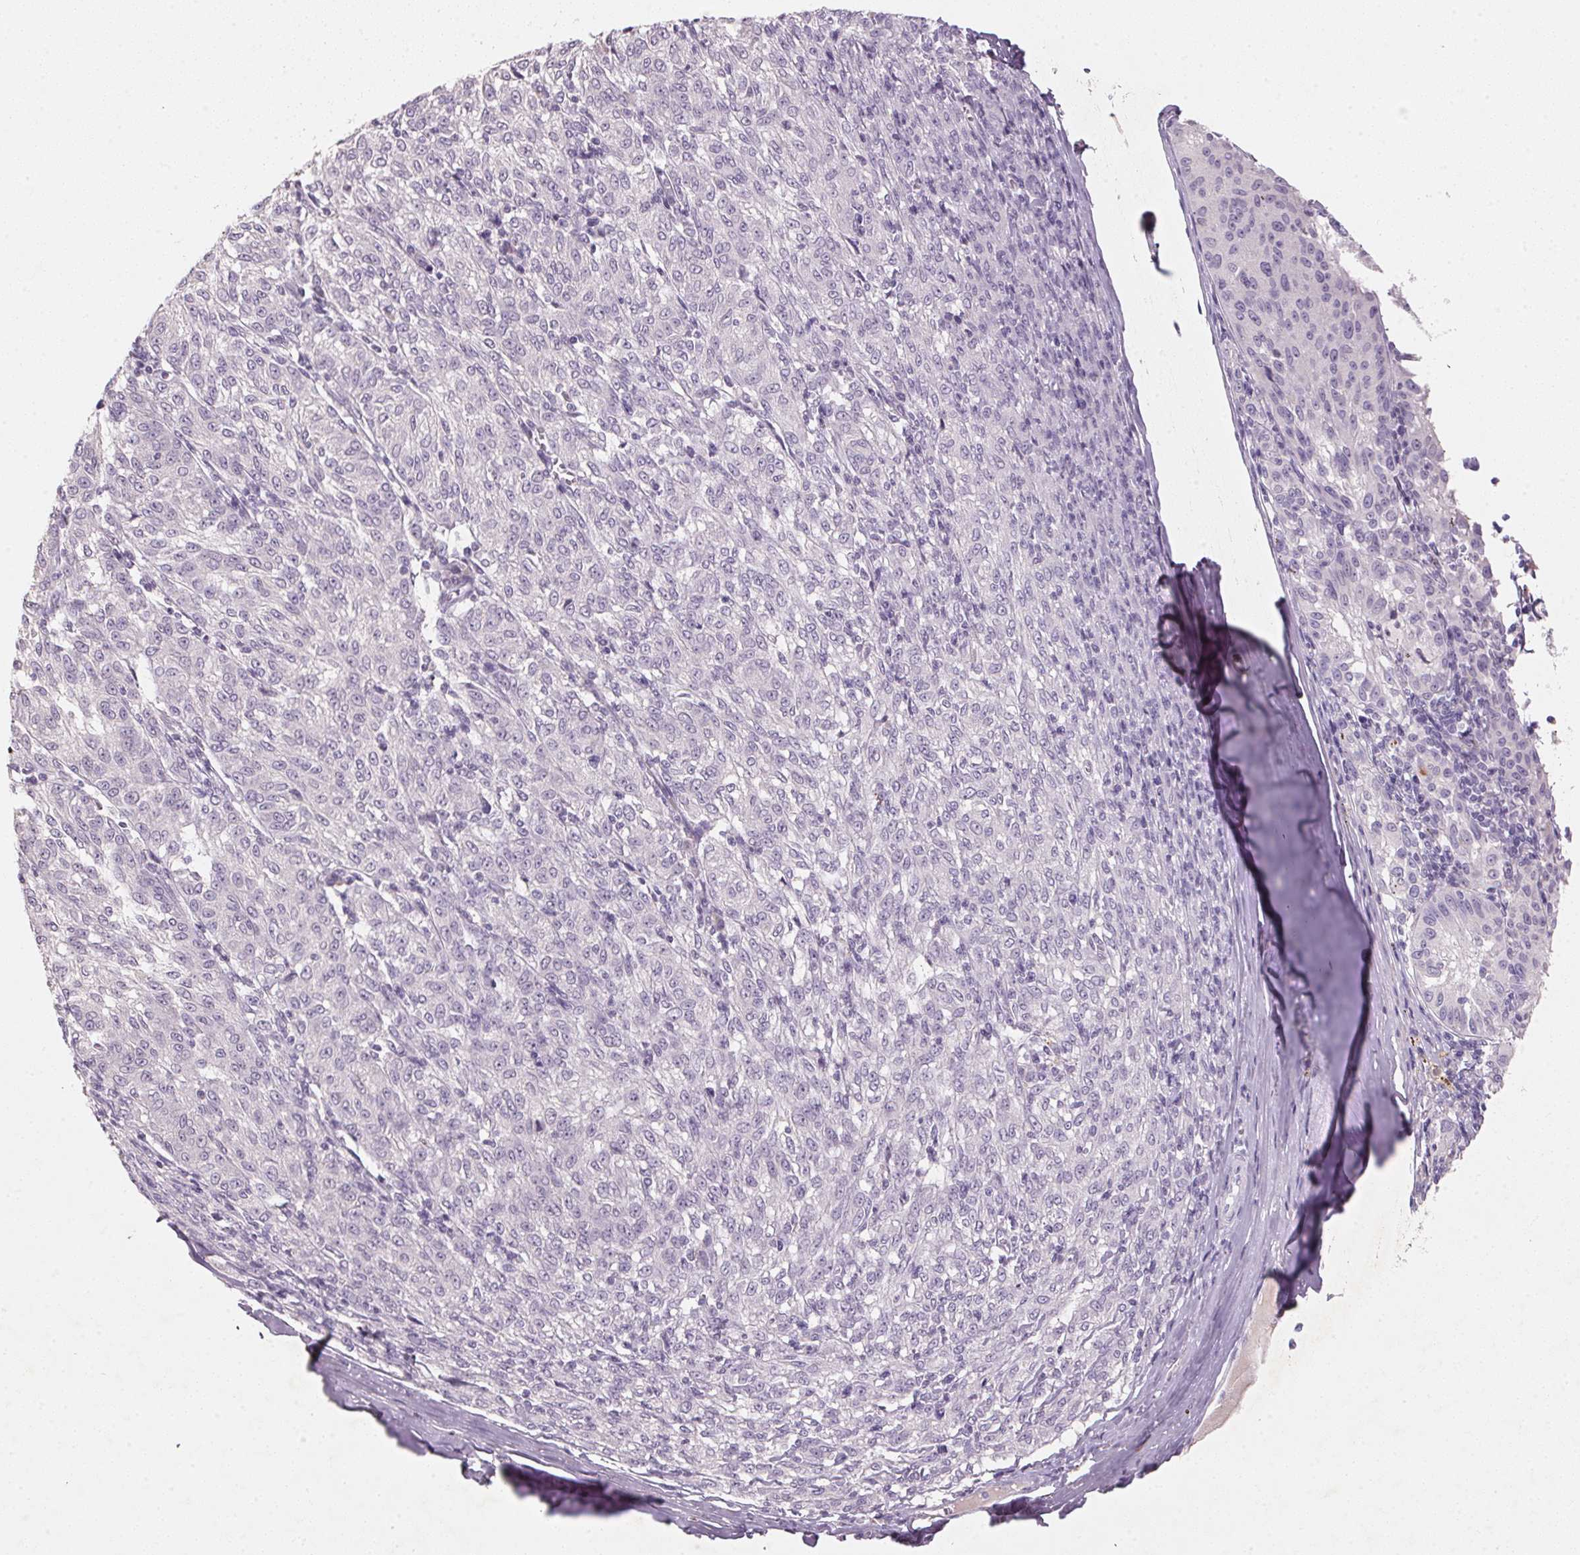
{"staining": {"intensity": "negative", "quantity": "none", "location": "none"}, "tissue": "melanoma", "cell_type": "Tumor cells", "image_type": "cancer", "snomed": [{"axis": "morphology", "description": "Malignant melanoma, NOS"}, {"axis": "topography", "description": "Skin"}], "caption": "Malignant melanoma was stained to show a protein in brown. There is no significant positivity in tumor cells.", "gene": "CXCL5", "patient": {"sex": "female", "age": 72}}